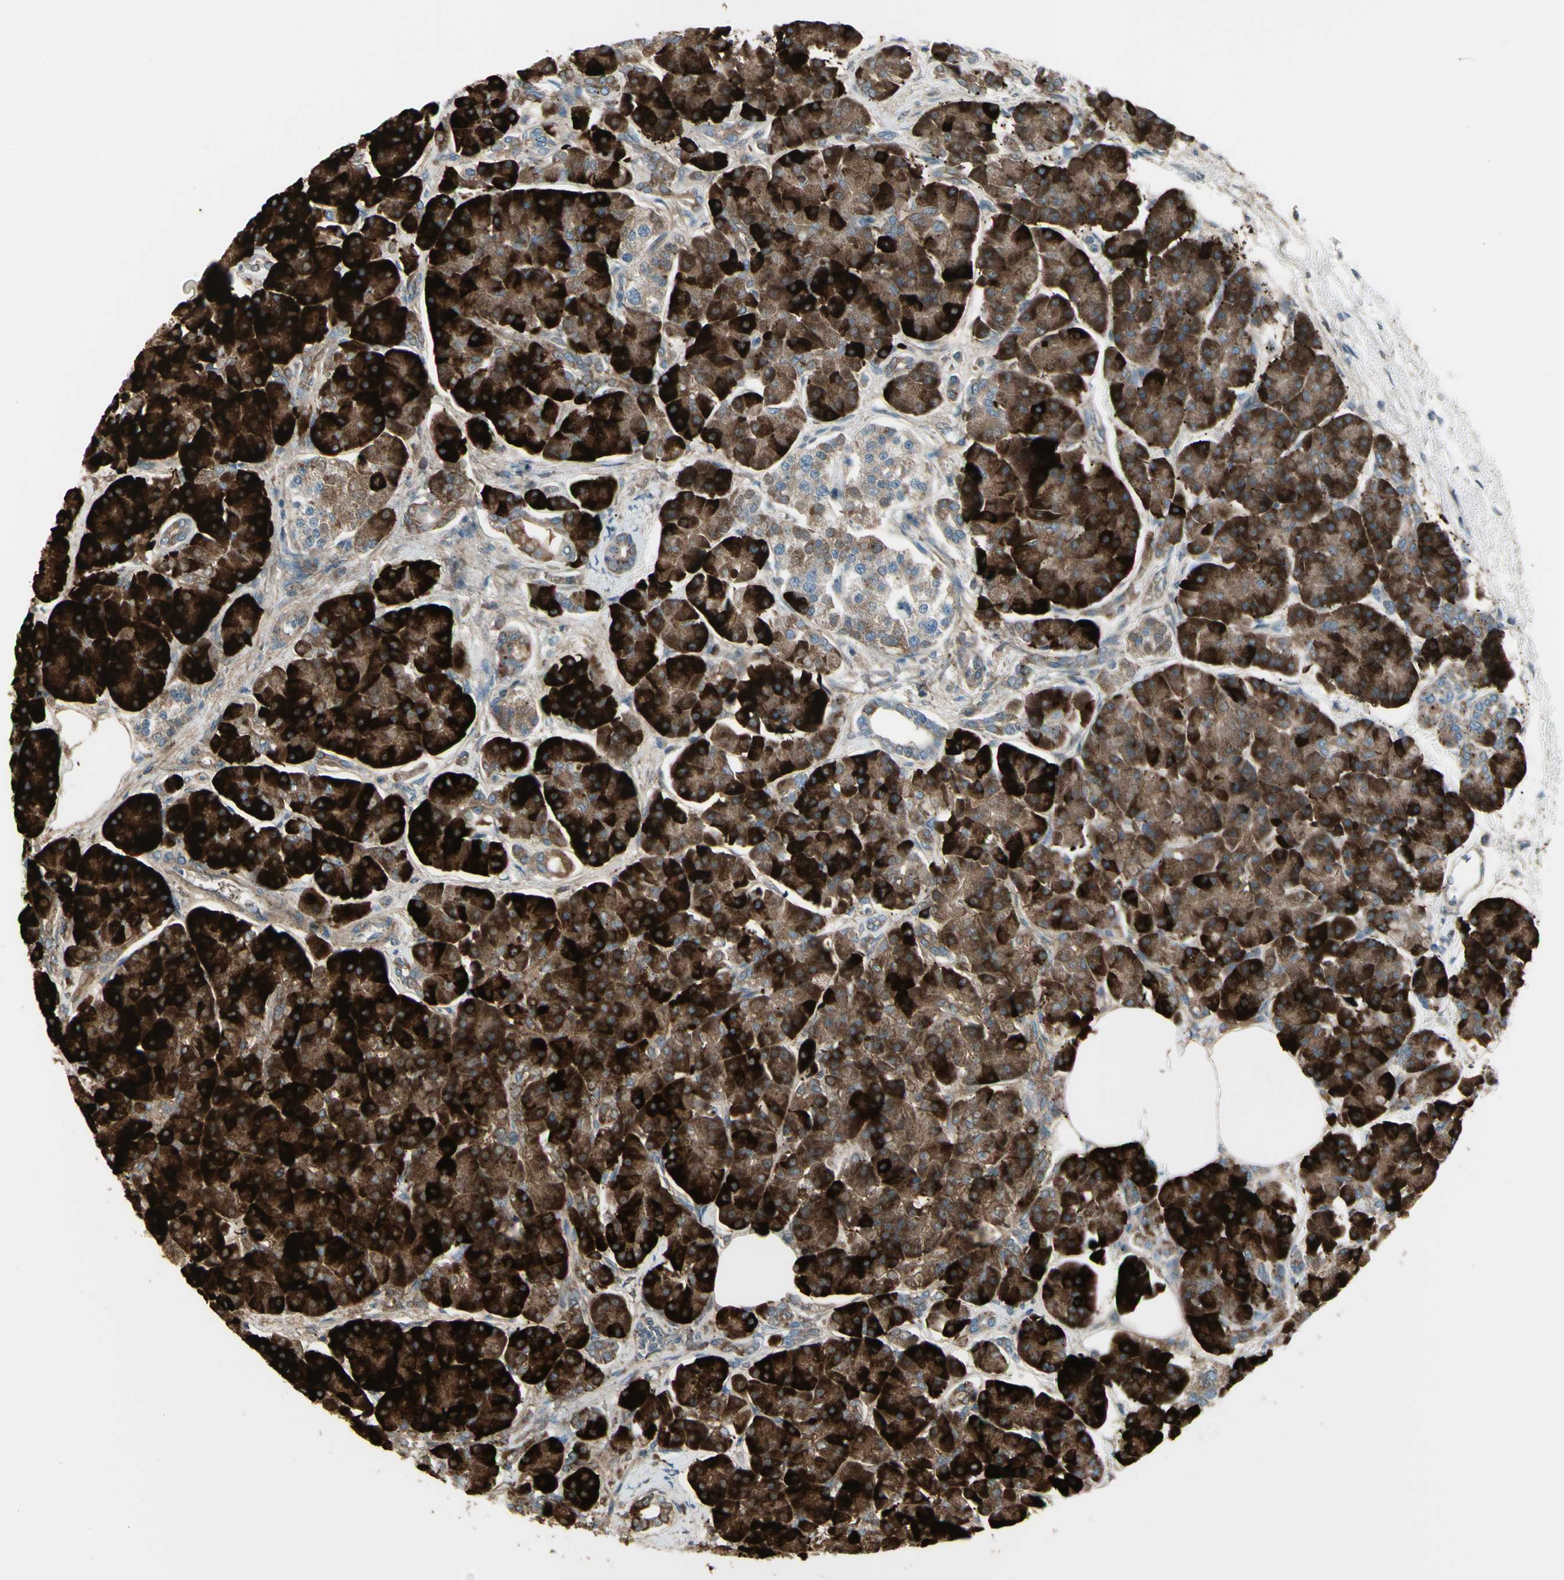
{"staining": {"intensity": "strong", "quantity": ">75%", "location": "cytoplasmic/membranous"}, "tissue": "pancreas", "cell_type": "Exocrine glandular cells", "image_type": "normal", "snomed": [{"axis": "morphology", "description": "Normal tissue, NOS"}, {"axis": "topography", "description": "Pancreas"}], "caption": "This is a photomicrograph of immunohistochemistry staining of unremarkable pancreas, which shows strong staining in the cytoplasmic/membranous of exocrine glandular cells.", "gene": "OSTM1", "patient": {"sex": "female", "age": 70}}